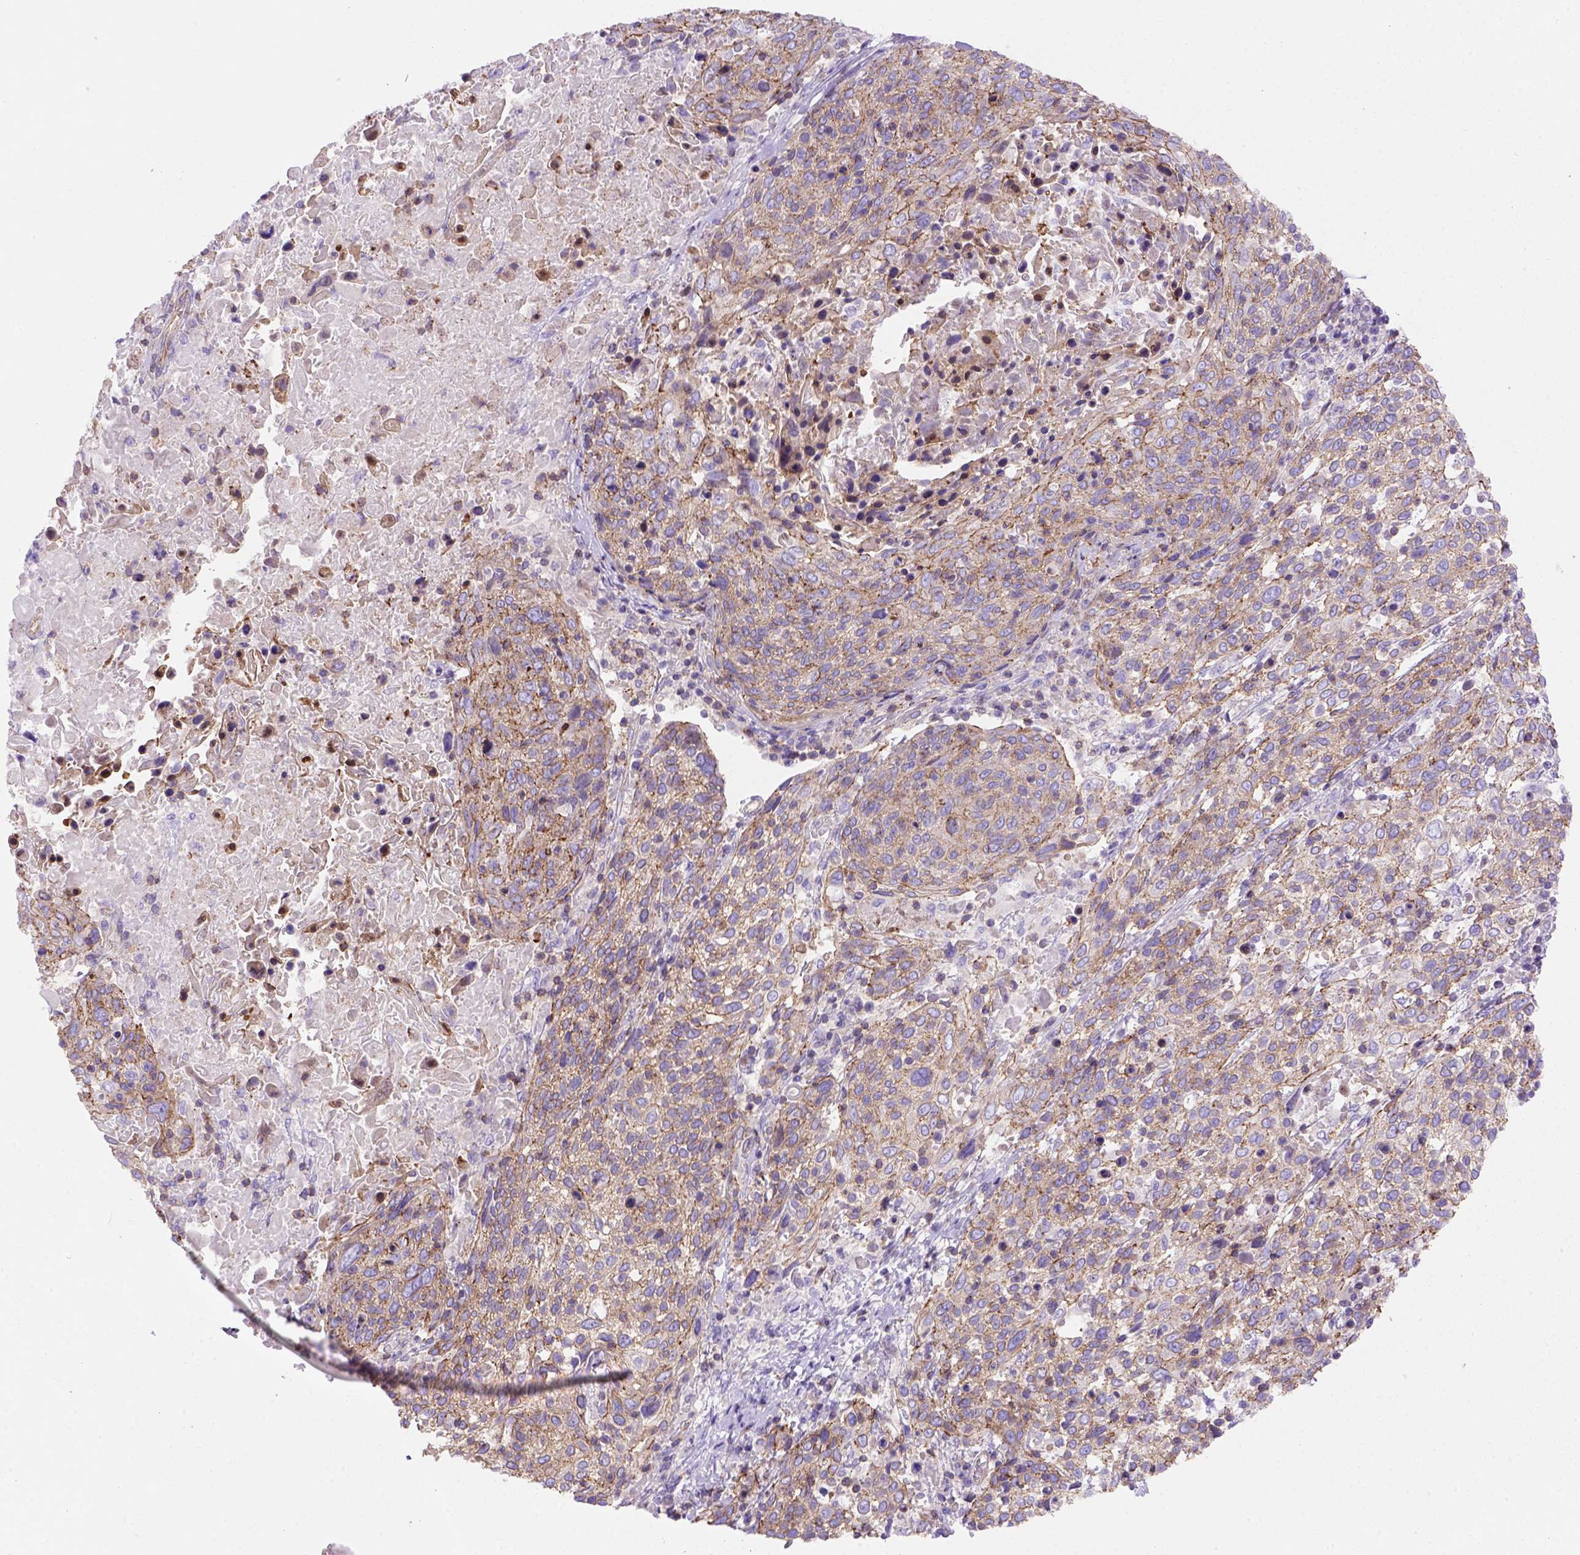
{"staining": {"intensity": "moderate", "quantity": ">75%", "location": "cytoplasmic/membranous"}, "tissue": "cervical cancer", "cell_type": "Tumor cells", "image_type": "cancer", "snomed": [{"axis": "morphology", "description": "Squamous cell carcinoma, NOS"}, {"axis": "topography", "description": "Cervix"}], "caption": "Immunohistochemical staining of human cervical squamous cell carcinoma reveals medium levels of moderate cytoplasmic/membranous protein positivity in approximately >75% of tumor cells.", "gene": "PEX12", "patient": {"sex": "female", "age": 61}}